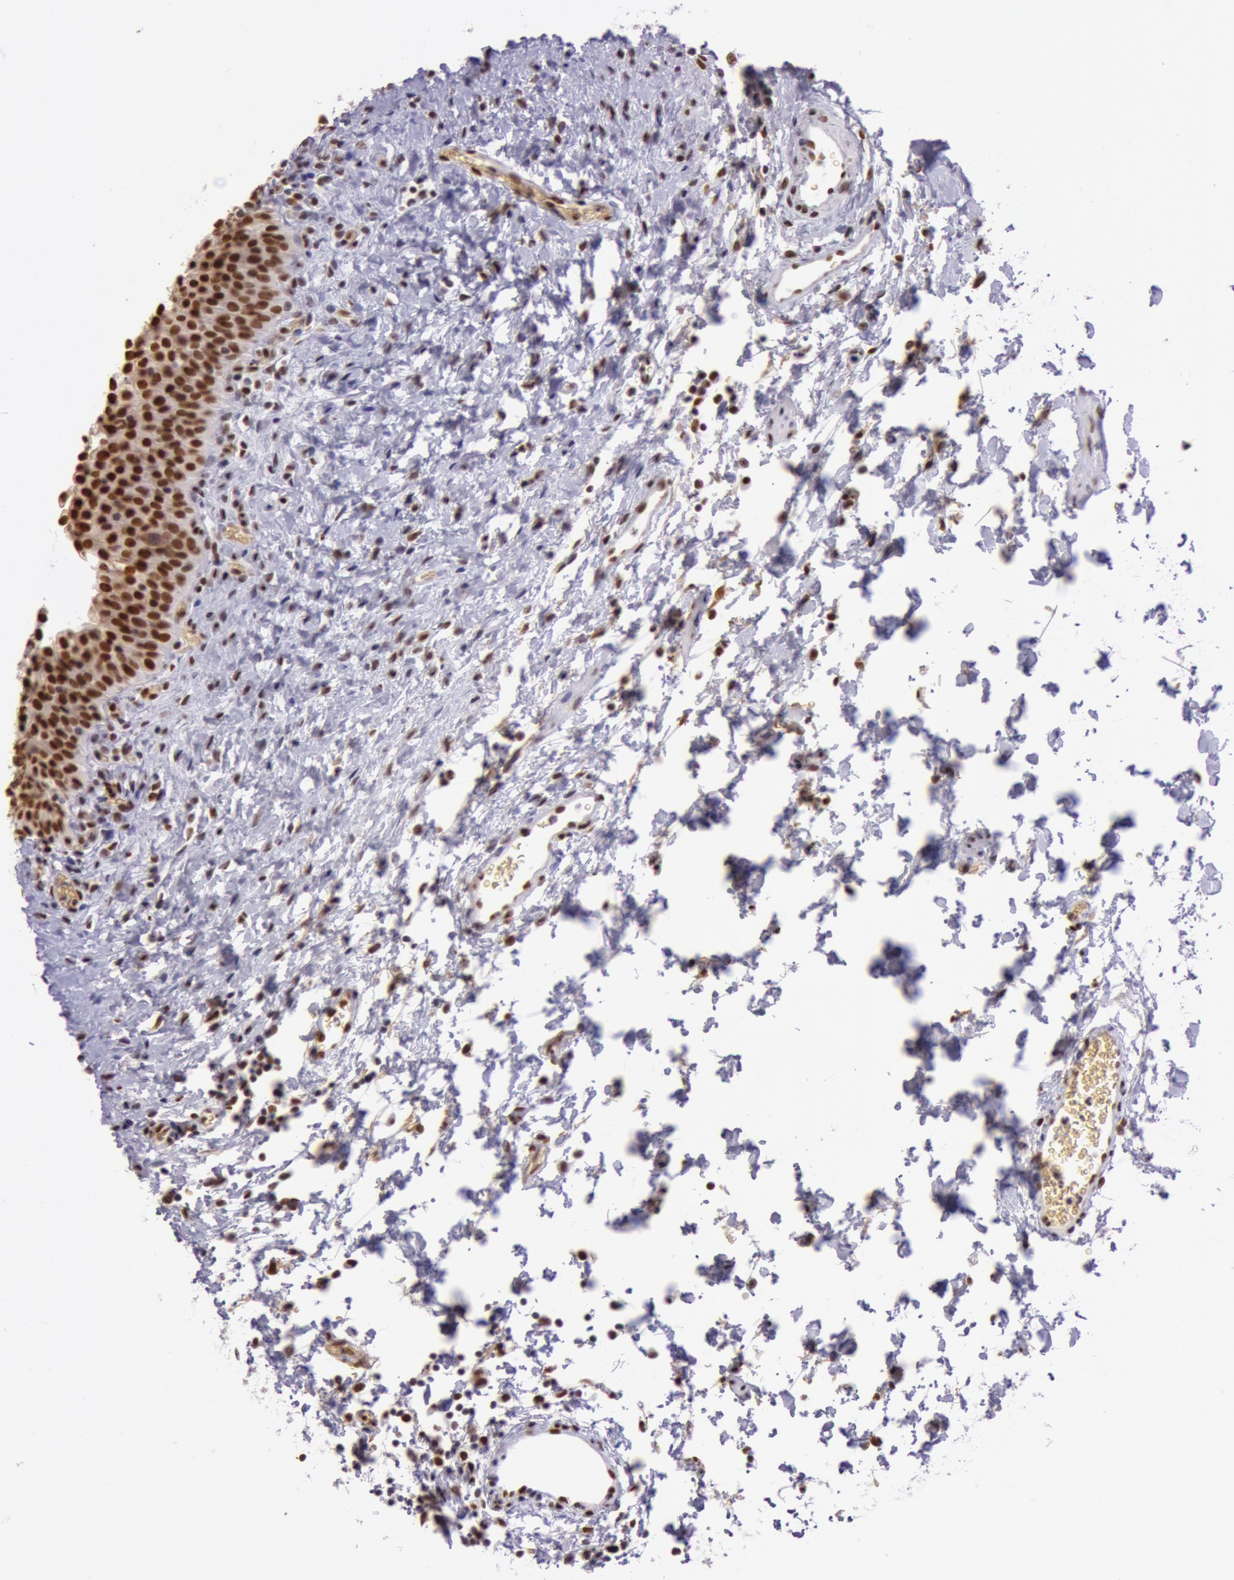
{"staining": {"intensity": "strong", "quantity": ">75%", "location": "nuclear"}, "tissue": "urinary bladder", "cell_type": "Urothelial cells", "image_type": "normal", "snomed": [{"axis": "morphology", "description": "Normal tissue, NOS"}, {"axis": "topography", "description": "Urinary bladder"}], "caption": "Immunohistochemical staining of unremarkable human urinary bladder reveals strong nuclear protein staining in about >75% of urothelial cells. Using DAB (3,3'-diaminobenzidine) (brown) and hematoxylin (blue) stains, captured at high magnification using brightfield microscopy.", "gene": "NBN", "patient": {"sex": "male", "age": 51}}